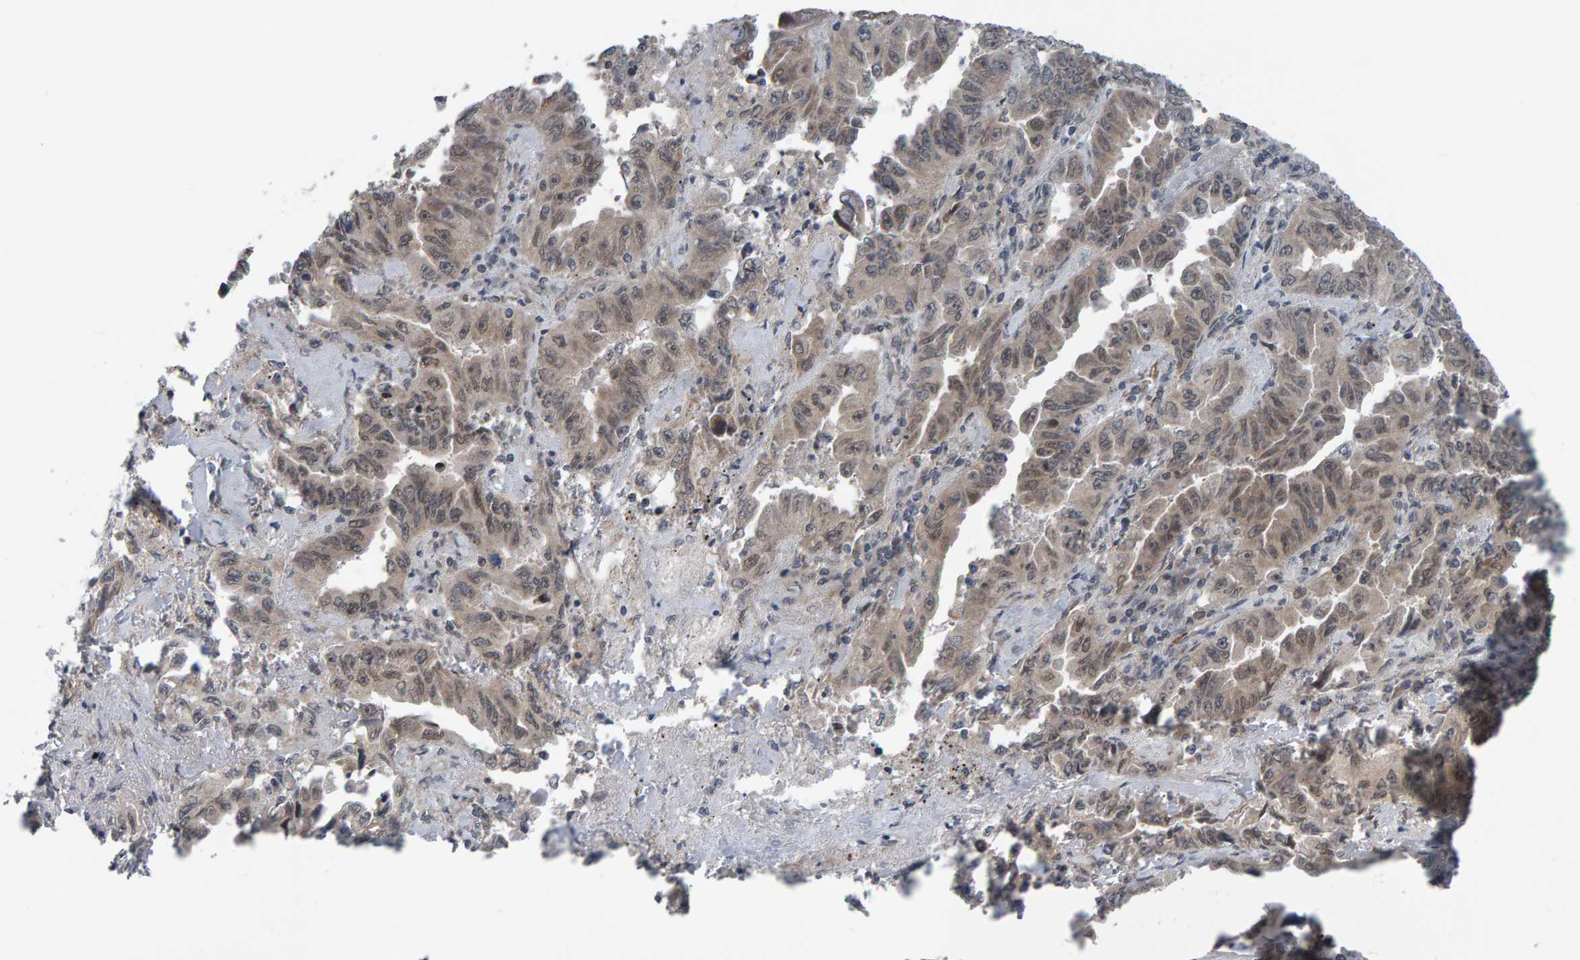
{"staining": {"intensity": "weak", "quantity": "<25%", "location": "cytoplasmic/membranous"}, "tissue": "lung cancer", "cell_type": "Tumor cells", "image_type": "cancer", "snomed": [{"axis": "morphology", "description": "Adenocarcinoma, NOS"}, {"axis": "topography", "description": "Lung"}], "caption": "Immunohistochemistry (IHC) histopathology image of lung adenocarcinoma stained for a protein (brown), which displays no positivity in tumor cells.", "gene": "COASY", "patient": {"sex": "female", "age": 51}}